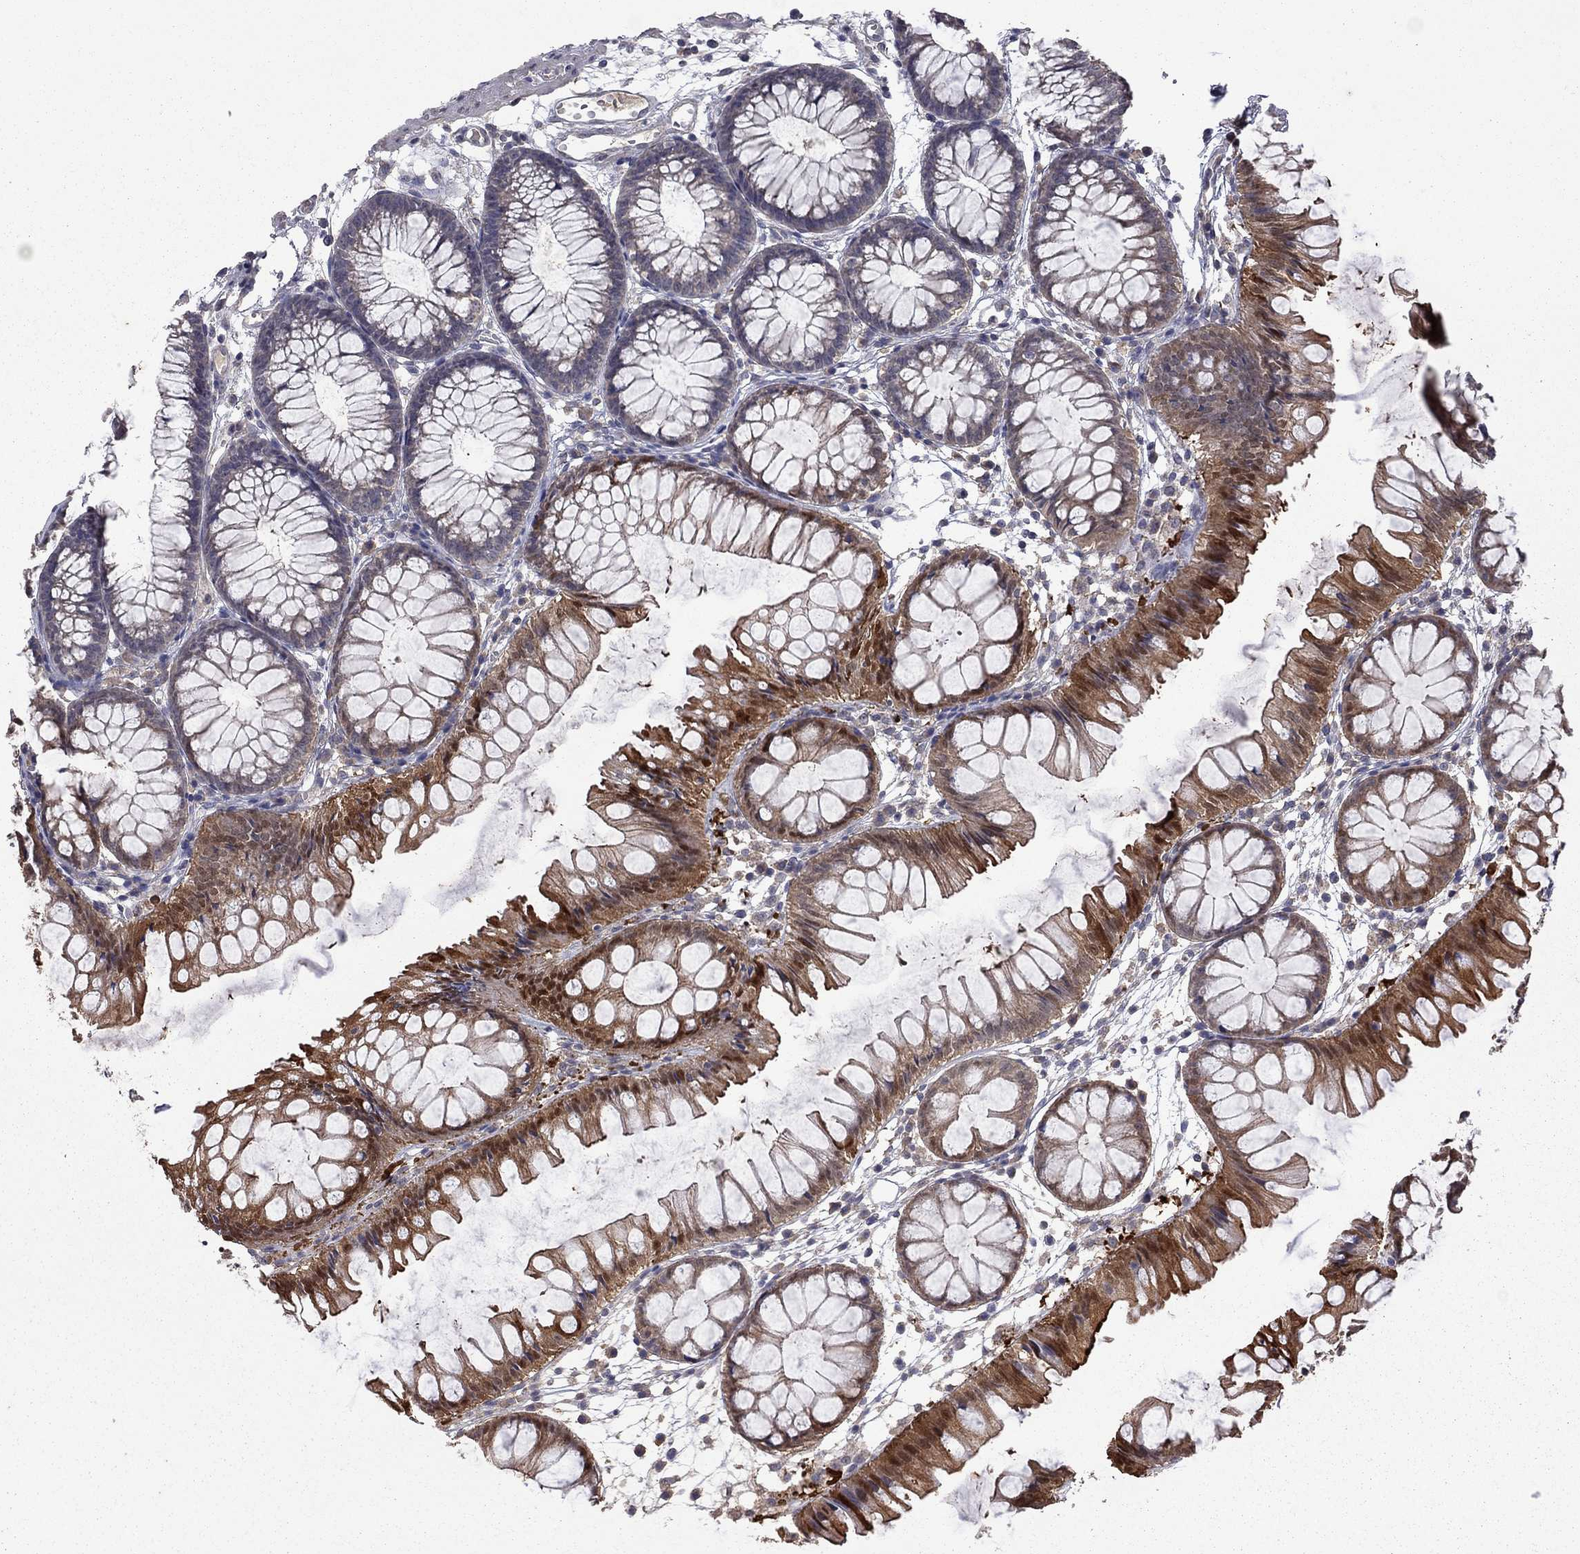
{"staining": {"intensity": "negative", "quantity": "none", "location": "none"}, "tissue": "colon", "cell_type": "Endothelial cells", "image_type": "normal", "snomed": [{"axis": "morphology", "description": "Normal tissue, NOS"}, {"axis": "morphology", "description": "Adenocarcinoma, NOS"}, {"axis": "topography", "description": "Colon"}], "caption": "The immunohistochemistry photomicrograph has no significant staining in endothelial cells of colon. (DAB IHC visualized using brightfield microscopy, high magnification).", "gene": "TSNARE1", "patient": {"sex": "male", "age": 65}}